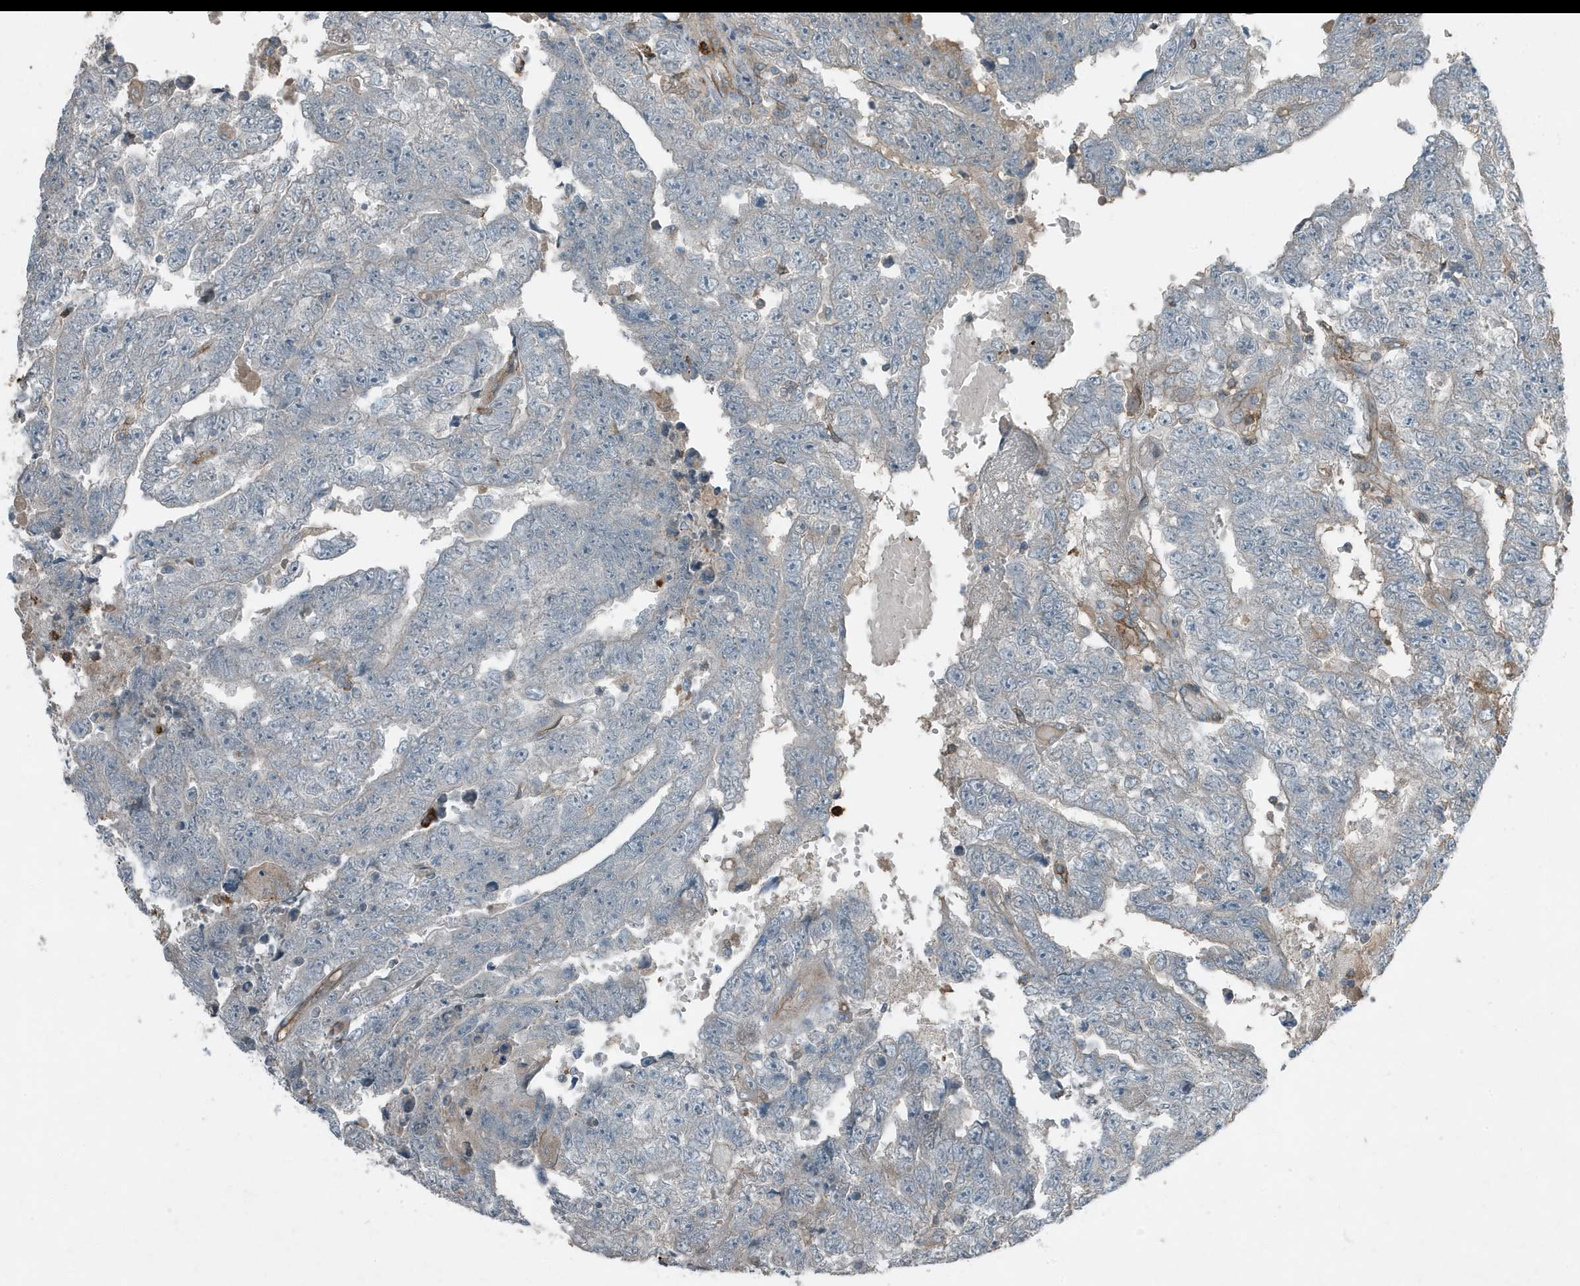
{"staining": {"intensity": "negative", "quantity": "none", "location": "none"}, "tissue": "testis cancer", "cell_type": "Tumor cells", "image_type": "cancer", "snomed": [{"axis": "morphology", "description": "Carcinoma, Embryonal, NOS"}, {"axis": "topography", "description": "Testis"}], "caption": "Immunohistochemistry (IHC) histopathology image of neoplastic tissue: human testis embryonal carcinoma stained with DAB (3,3'-diaminobenzidine) displays no significant protein staining in tumor cells.", "gene": "DAPP1", "patient": {"sex": "male", "age": 25}}